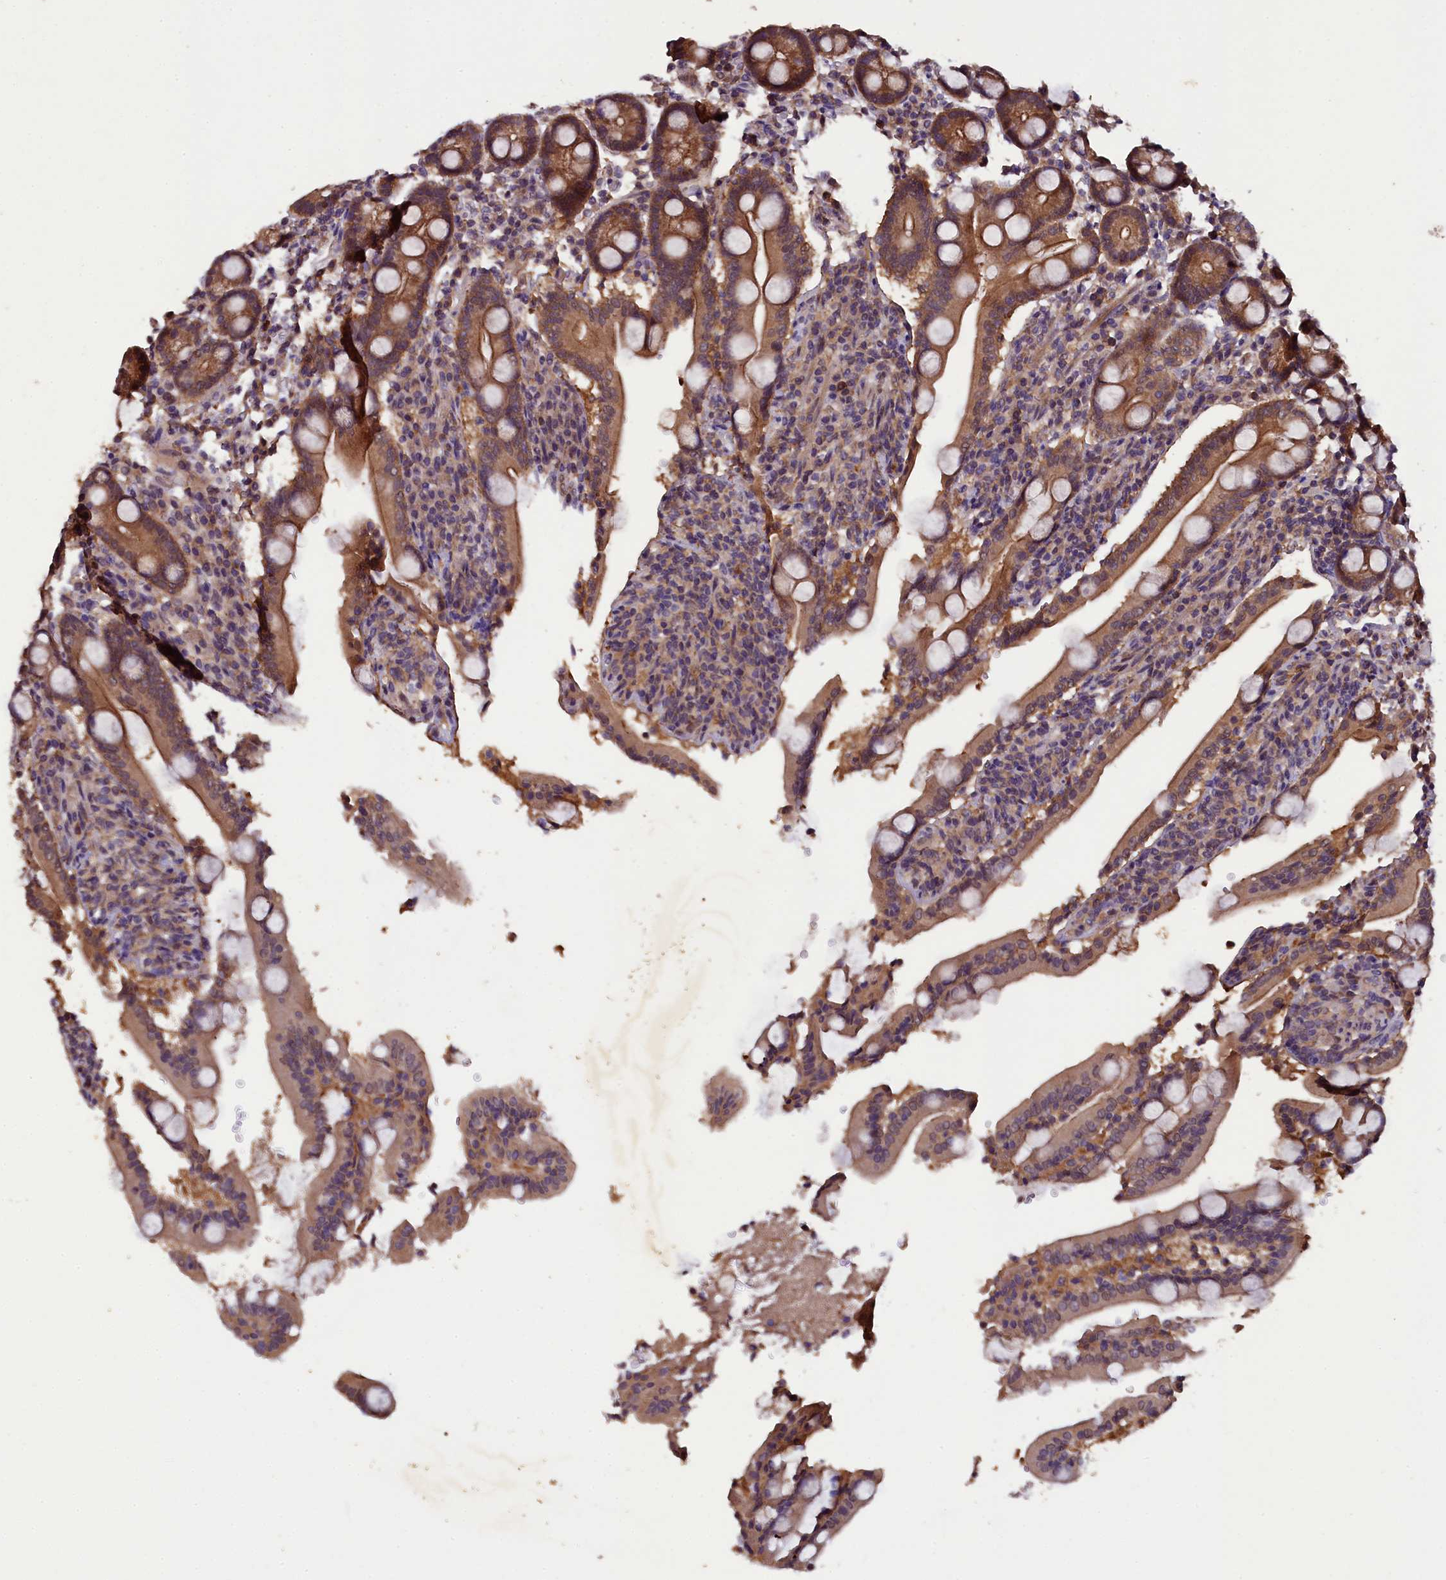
{"staining": {"intensity": "strong", "quantity": ">75%", "location": "cytoplasmic/membranous"}, "tissue": "duodenum", "cell_type": "Glandular cells", "image_type": "normal", "snomed": [{"axis": "morphology", "description": "Normal tissue, NOS"}, {"axis": "topography", "description": "Duodenum"}], "caption": "This is a micrograph of immunohistochemistry (IHC) staining of unremarkable duodenum, which shows strong expression in the cytoplasmic/membranous of glandular cells.", "gene": "PLXNB1", "patient": {"sex": "male", "age": 35}}